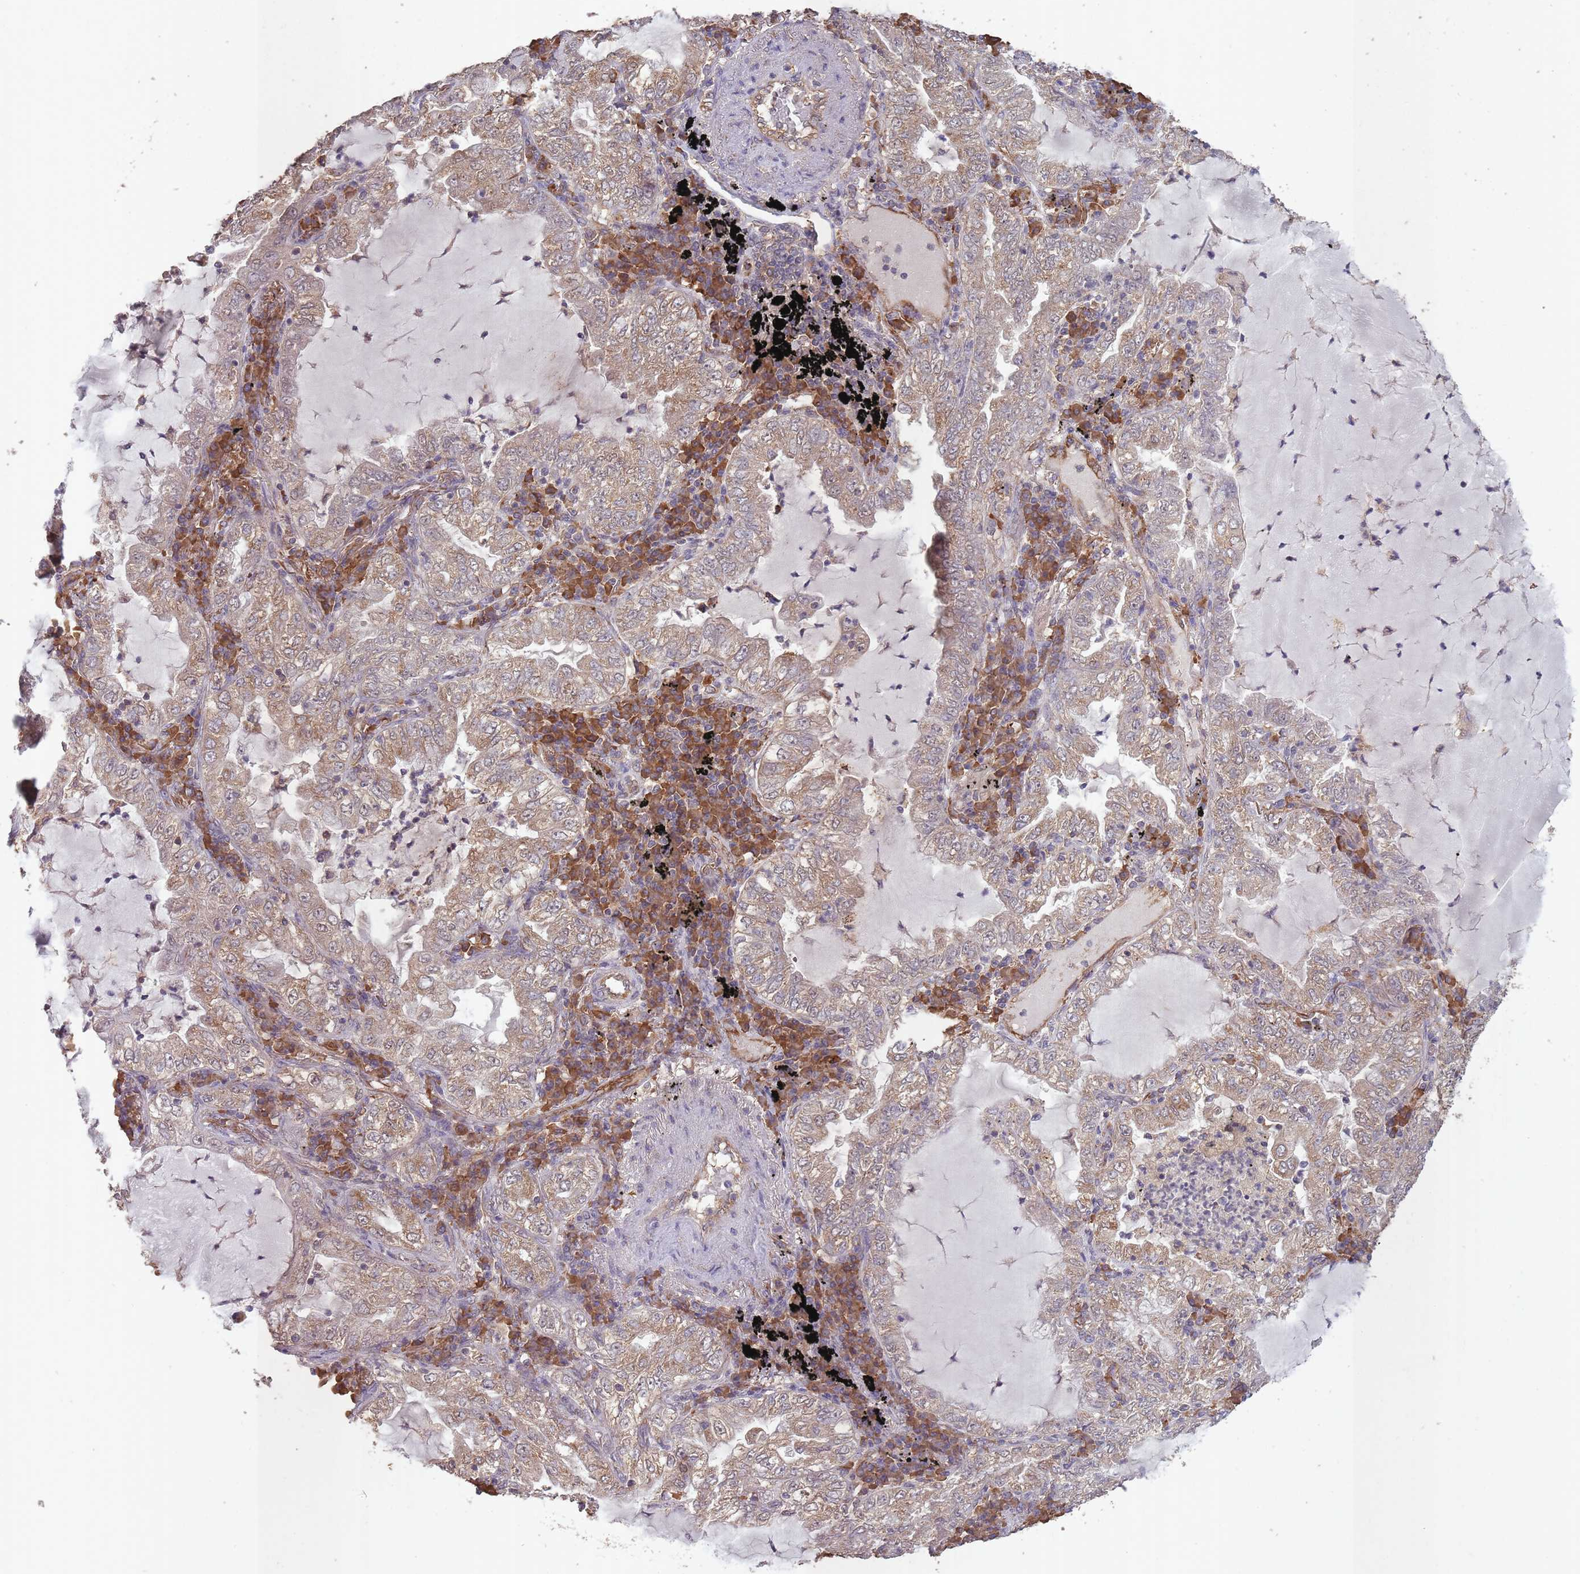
{"staining": {"intensity": "moderate", "quantity": "25%-75%", "location": "cytoplasmic/membranous"}, "tissue": "lung cancer", "cell_type": "Tumor cells", "image_type": "cancer", "snomed": [{"axis": "morphology", "description": "Adenocarcinoma, NOS"}, {"axis": "topography", "description": "Lung"}], "caption": "High-magnification brightfield microscopy of lung adenocarcinoma stained with DAB (3,3'-diaminobenzidine) (brown) and counterstained with hematoxylin (blue). tumor cells exhibit moderate cytoplasmic/membranous positivity is appreciated in approximately25%-75% of cells.", "gene": "SANBR", "patient": {"sex": "female", "age": 73}}